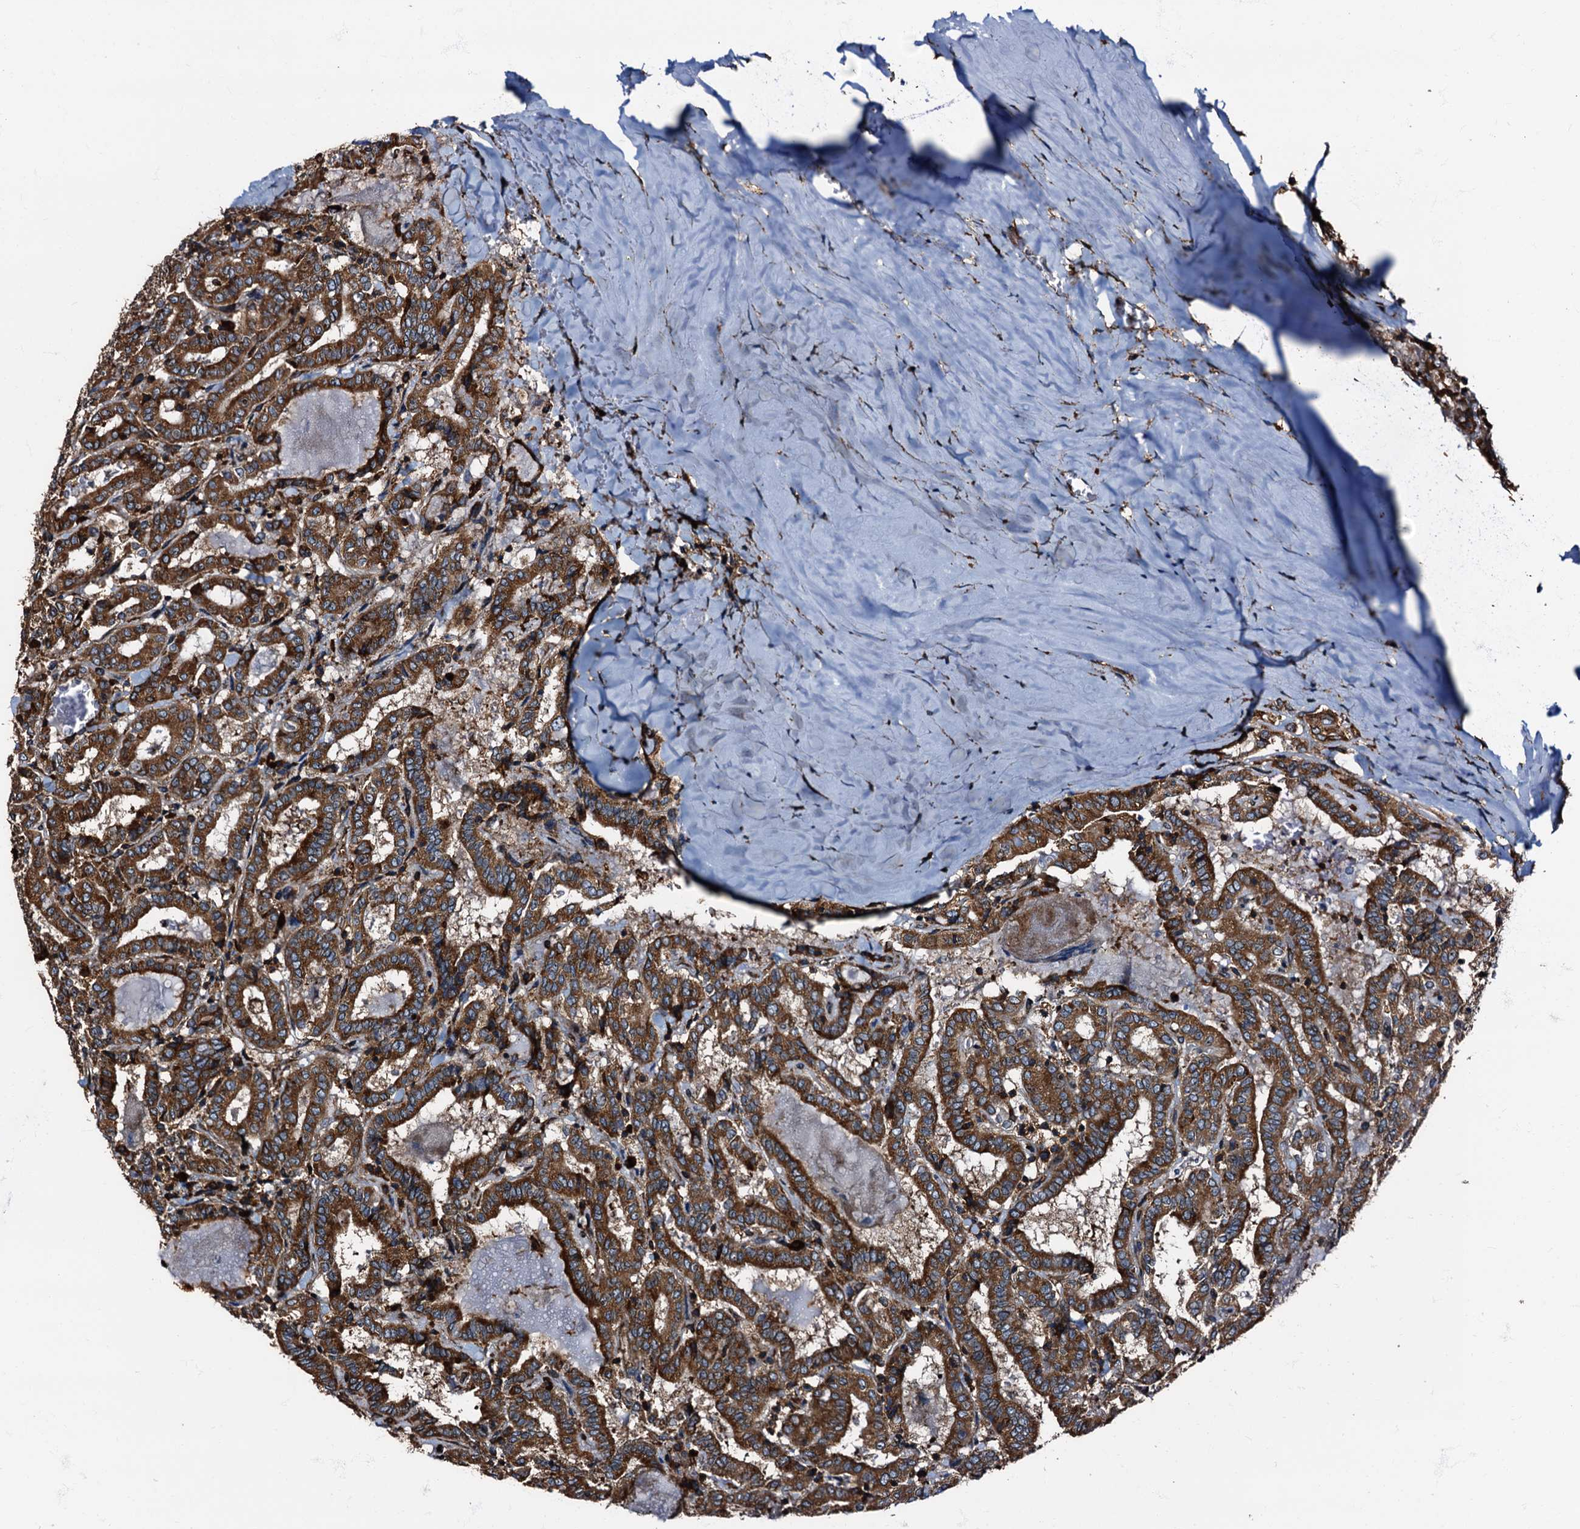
{"staining": {"intensity": "strong", "quantity": ">75%", "location": "cytoplasmic/membranous"}, "tissue": "thyroid cancer", "cell_type": "Tumor cells", "image_type": "cancer", "snomed": [{"axis": "morphology", "description": "Papillary adenocarcinoma, NOS"}, {"axis": "topography", "description": "Thyroid gland"}], "caption": "IHC staining of thyroid cancer (papillary adenocarcinoma), which exhibits high levels of strong cytoplasmic/membranous expression in about >75% of tumor cells indicating strong cytoplasmic/membranous protein positivity. The staining was performed using DAB (3,3'-diaminobenzidine) (brown) for protein detection and nuclei were counterstained in hematoxylin (blue).", "gene": "ATP2C1", "patient": {"sex": "female", "age": 72}}